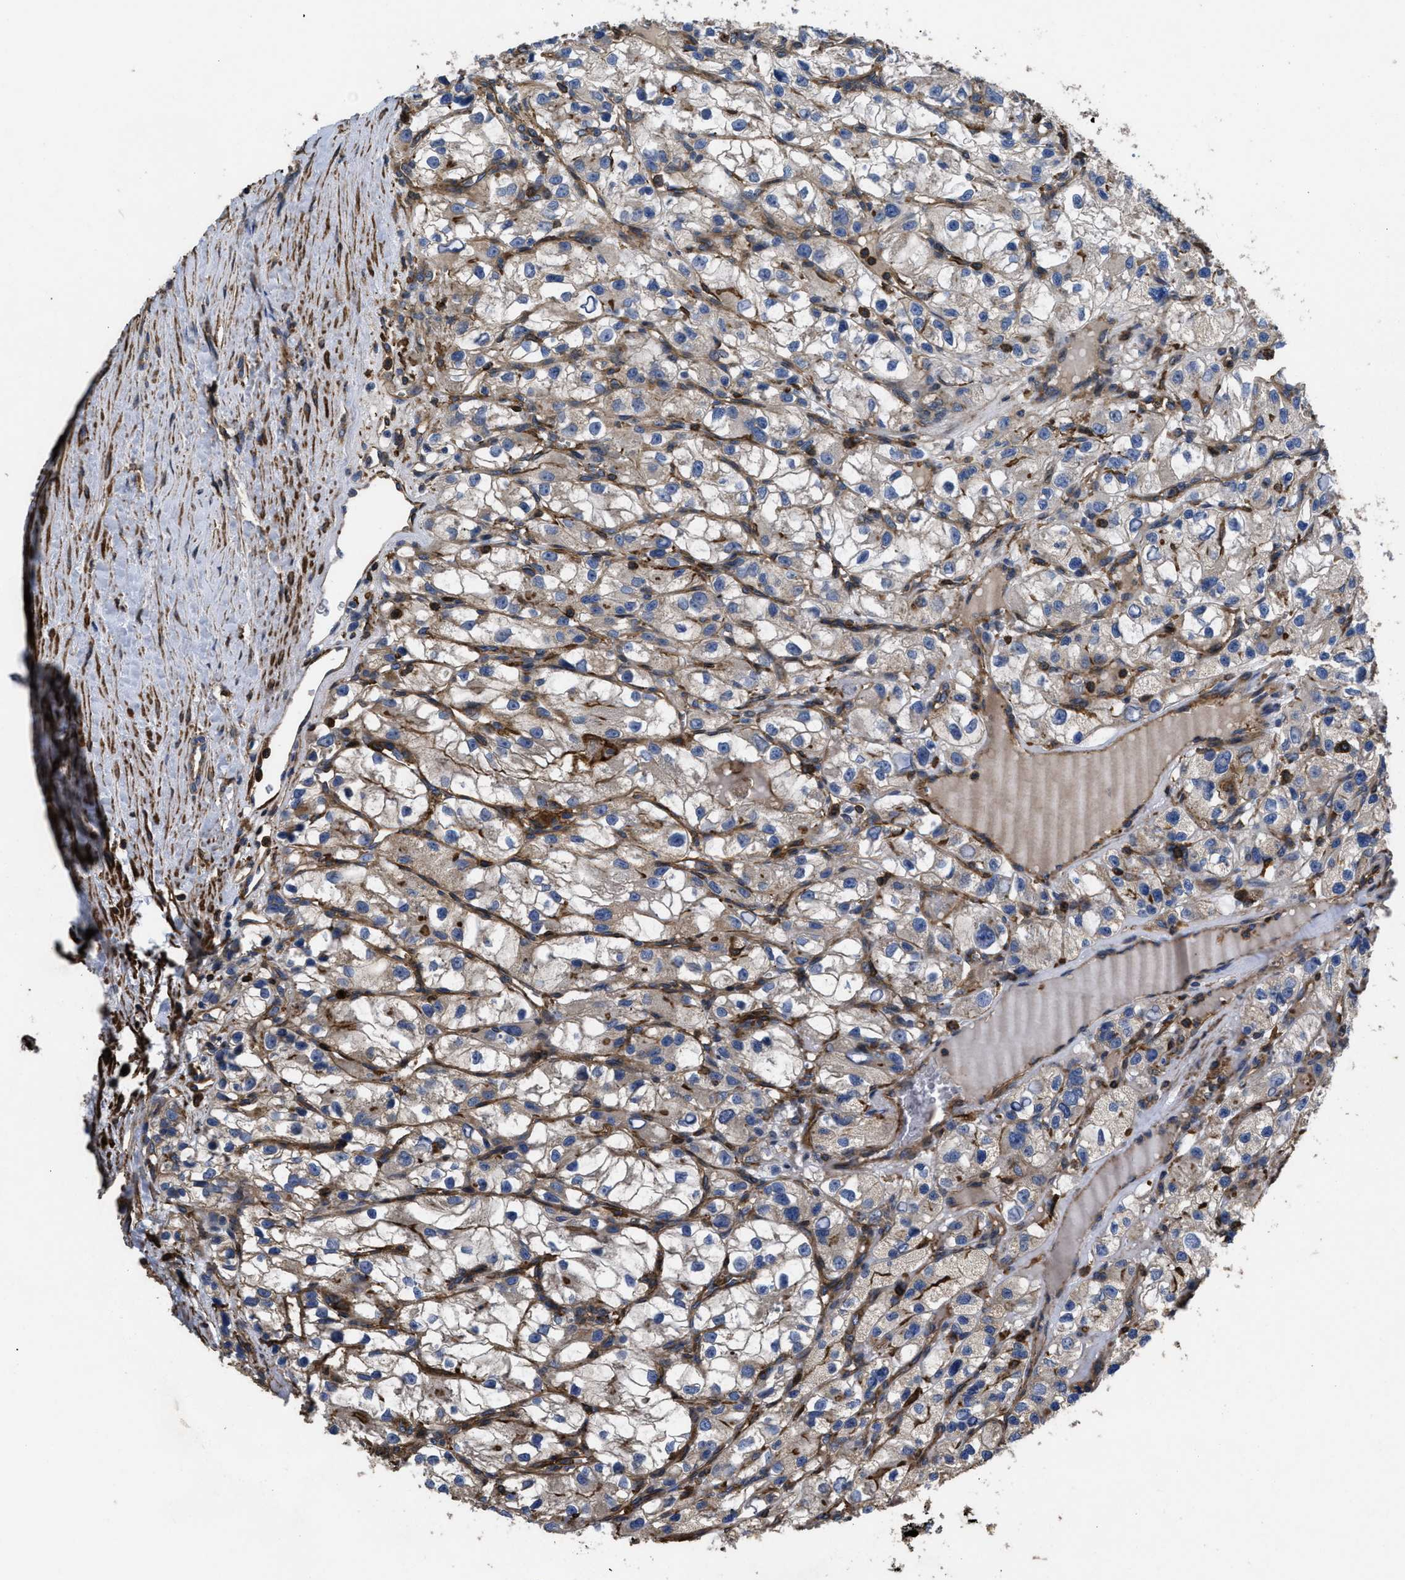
{"staining": {"intensity": "weak", "quantity": ">75%", "location": "cytoplasmic/membranous"}, "tissue": "renal cancer", "cell_type": "Tumor cells", "image_type": "cancer", "snomed": [{"axis": "morphology", "description": "Adenocarcinoma, NOS"}, {"axis": "topography", "description": "Kidney"}], "caption": "This photomicrograph displays renal cancer stained with IHC to label a protein in brown. The cytoplasmic/membranous of tumor cells show weak positivity for the protein. Nuclei are counter-stained blue.", "gene": "SCUBE2", "patient": {"sex": "female", "age": 57}}